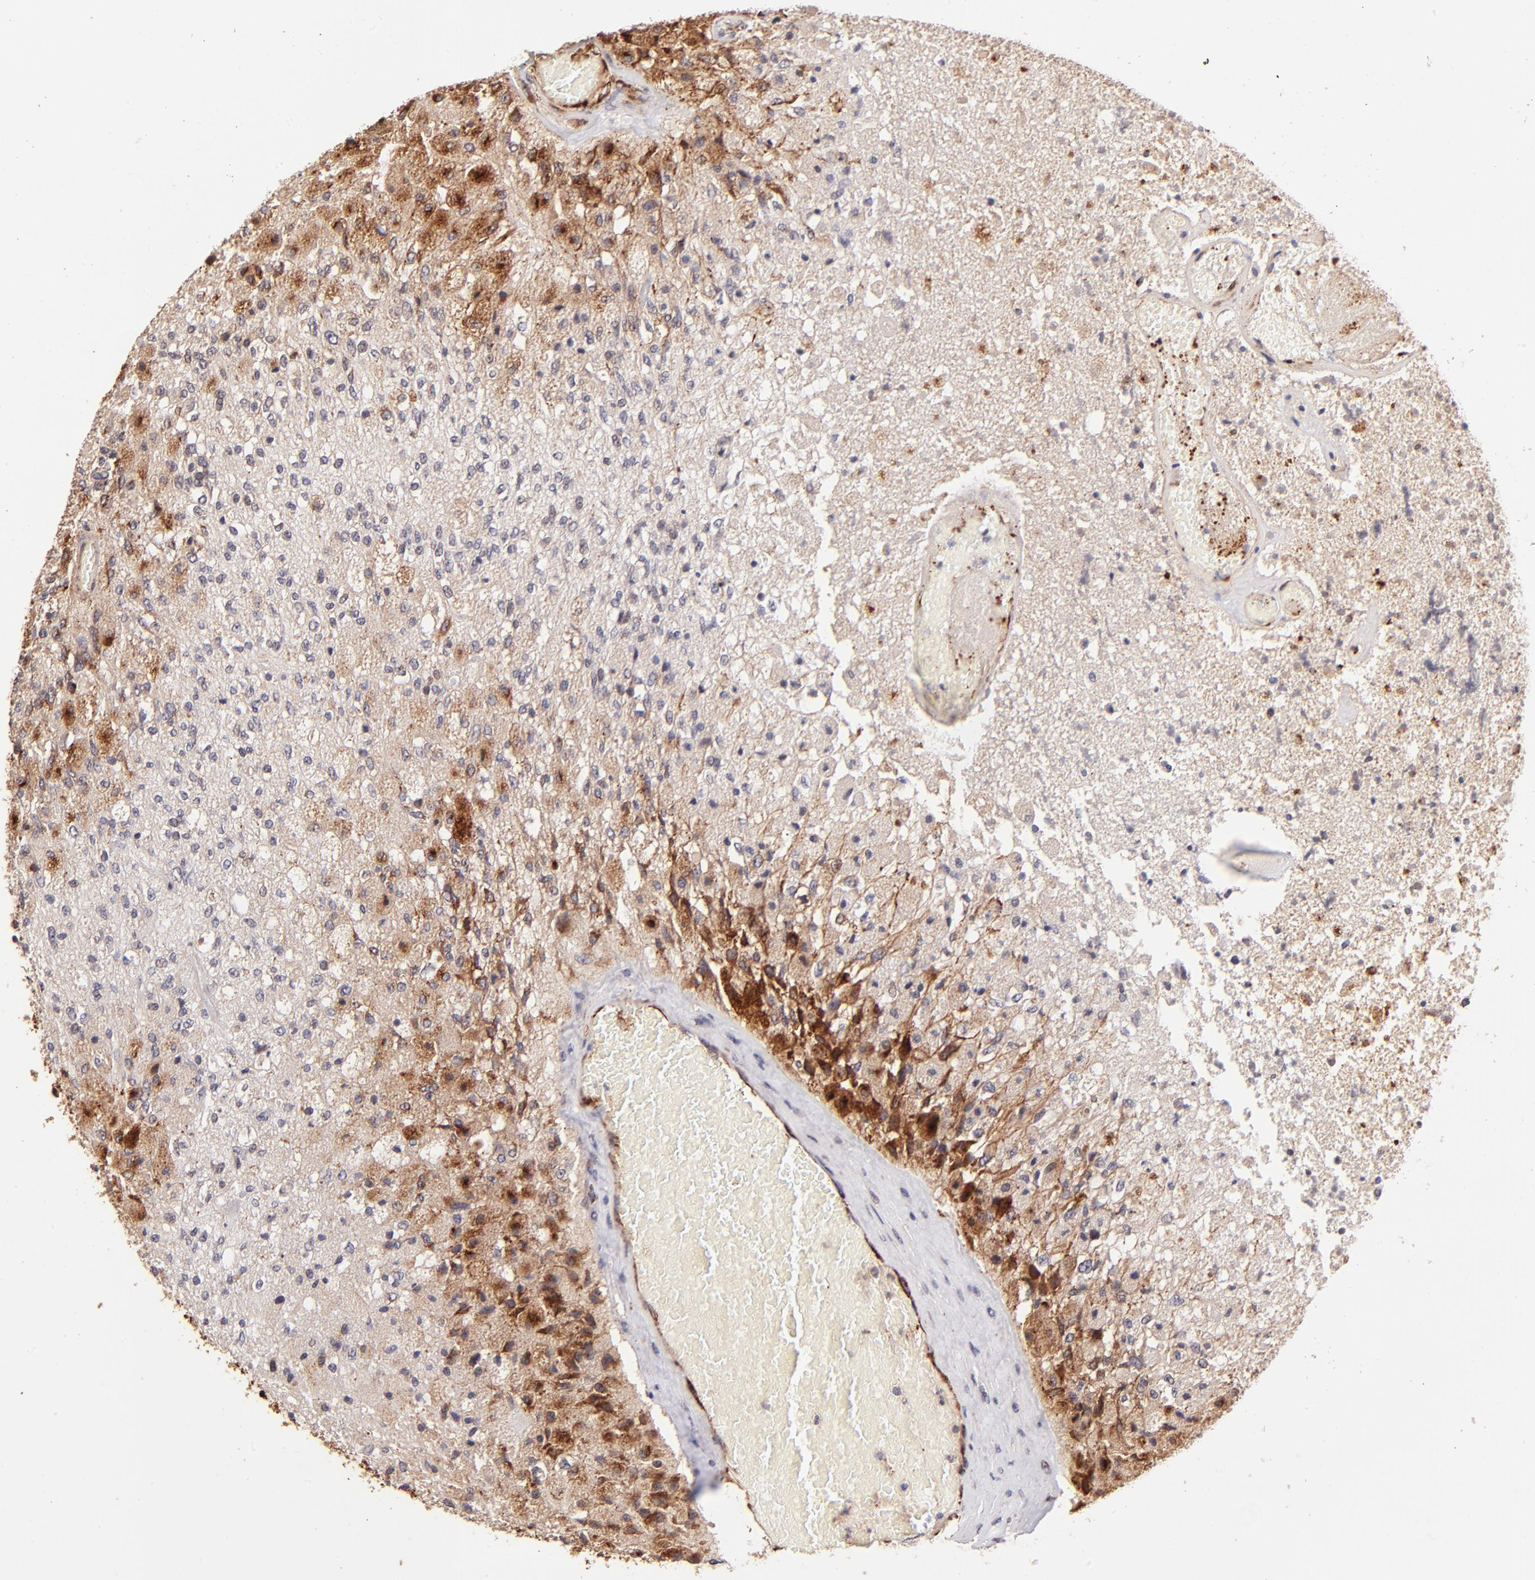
{"staining": {"intensity": "moderate", "quantity": "<25%", "location": "cytoplasmic/membranous"}, "tissue": "glioma", "cell_type": "Tumor cells", "image_type": "cancer", "snomed": [{"axis": "morphology", "description": "Normal tissue, NOS"}, {"axis": "morphology", "description": "Glioma, malignant, High grade"}, {"axis": "topography", "description": "Cerebral cortex"}], "caption": "DAB (3,3'-diaminobenzidine) immunohistochemical staining of malignant glioma (high-grade) reveals moderate cytoplasmic/membranous protein expression in approximately <25% of tumor cells.", "gene": "SPARC", "patient": {"sex": "male", "age": 77}}